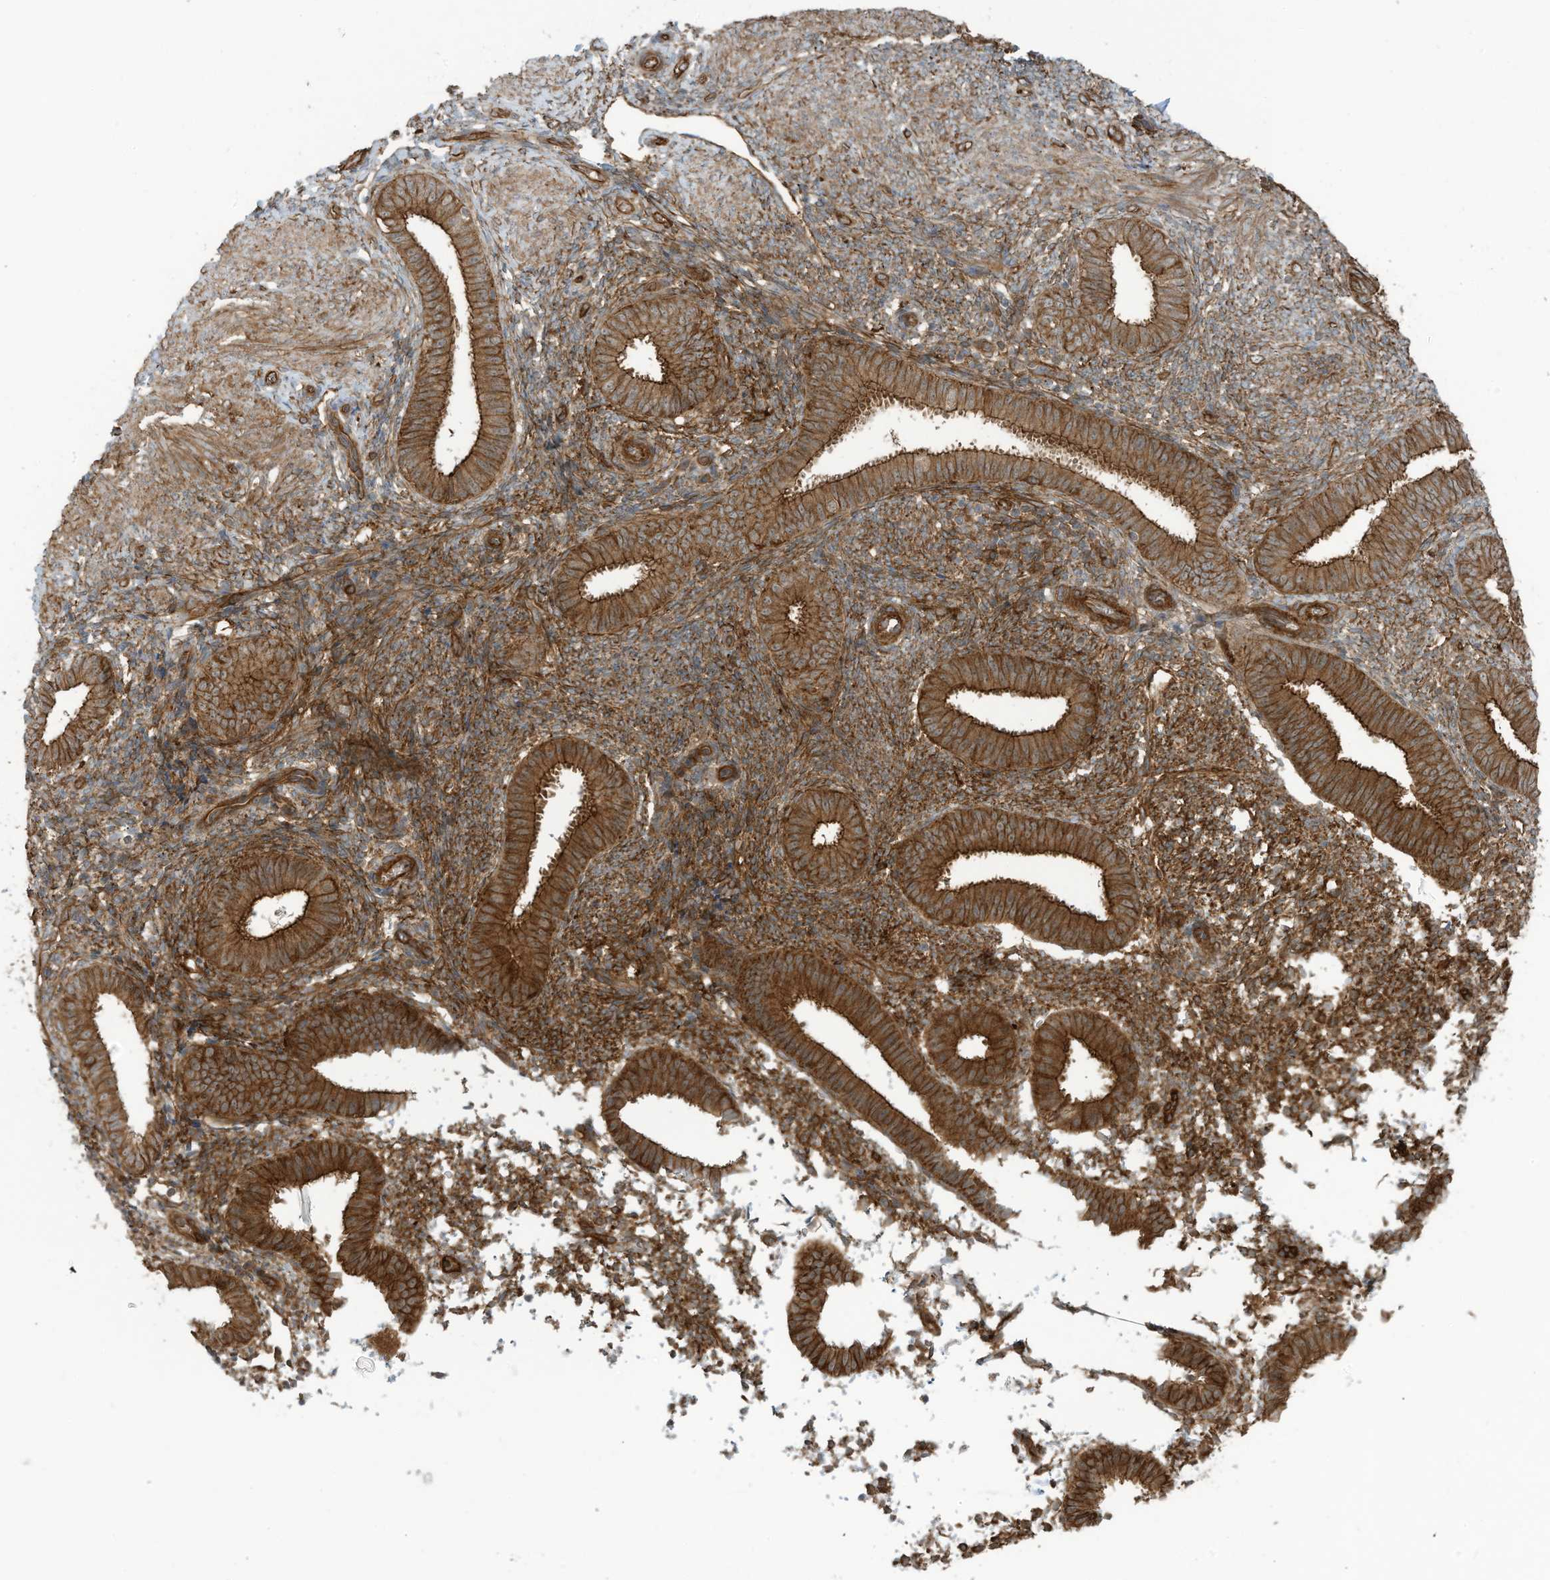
{"staining": {"intensity": "strong", "quantity": "25%-75%", "location": "cytoplasmic/membranous"}, "tissue": "endometrium", "cell_type": "Cells in endometrial stroma", "image_type": "normal", "snomed": [{"axis": "morphology", "description": "Normal tissue, NOS"}, {"axis": "topography", "description": "Uterus"}, {"axis": "topography", "description": "Endometrium"}], "caption": "Unremarkable endometrium was stained to show a protein in brown. There is high levels of strong cytoplasmic/membranous expression in about 25%-75% of cells in endometrial stroma.", "gene": "SLC9A2", "patient": {"sex": "female", "age": 48}}